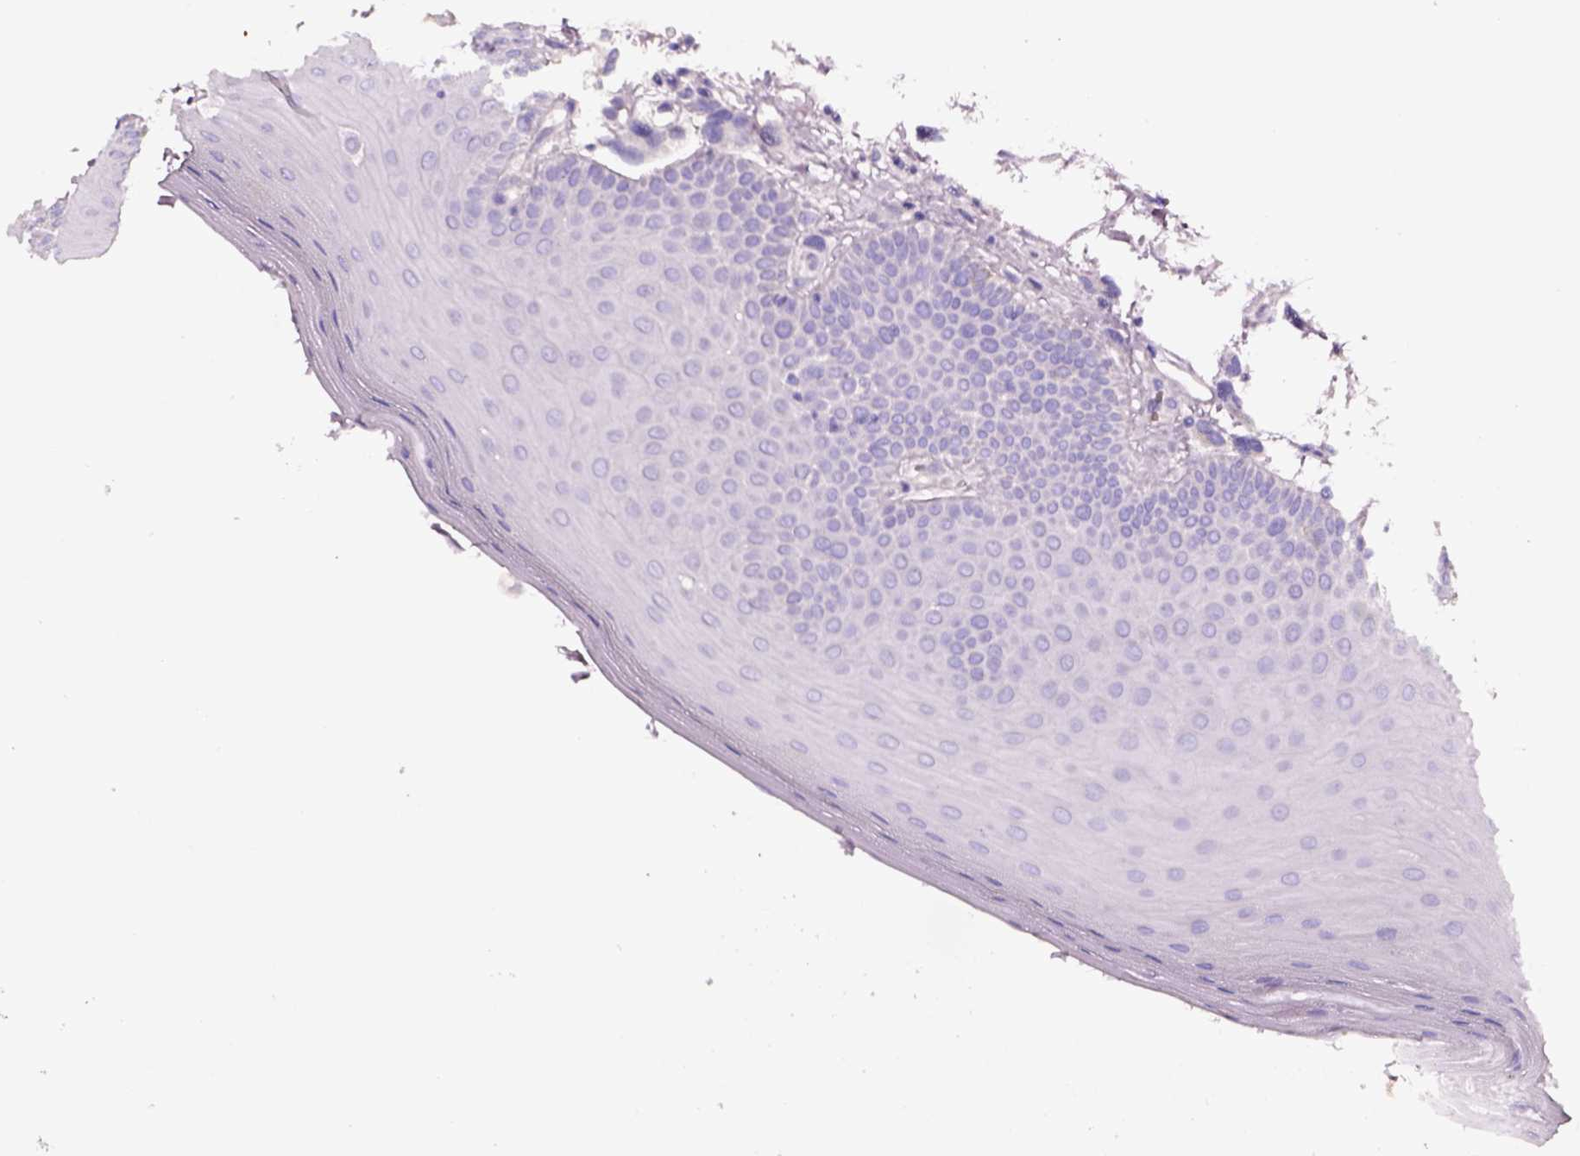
{"staining": {"intensity": "negative", "quantity": "none", "location": "none"}, "tissue": "oral mucosa", "cell_type": "Squamous epithelial cells", "image_type": "normal", "snomed": [{"axis": "morphology", "description": "Normal tissue, NOS"}, {"axis": "morphology", "description": "Normal morphology"}, {"axis": "topography", "description": "Oral tissue"}], "caption": "Immunohistochemical staining of normal human oral mucosa displays no significant staining in squamous epithelial cells.", "gene": "AADAT", "patient": {"sex": "female", "age": 76}}